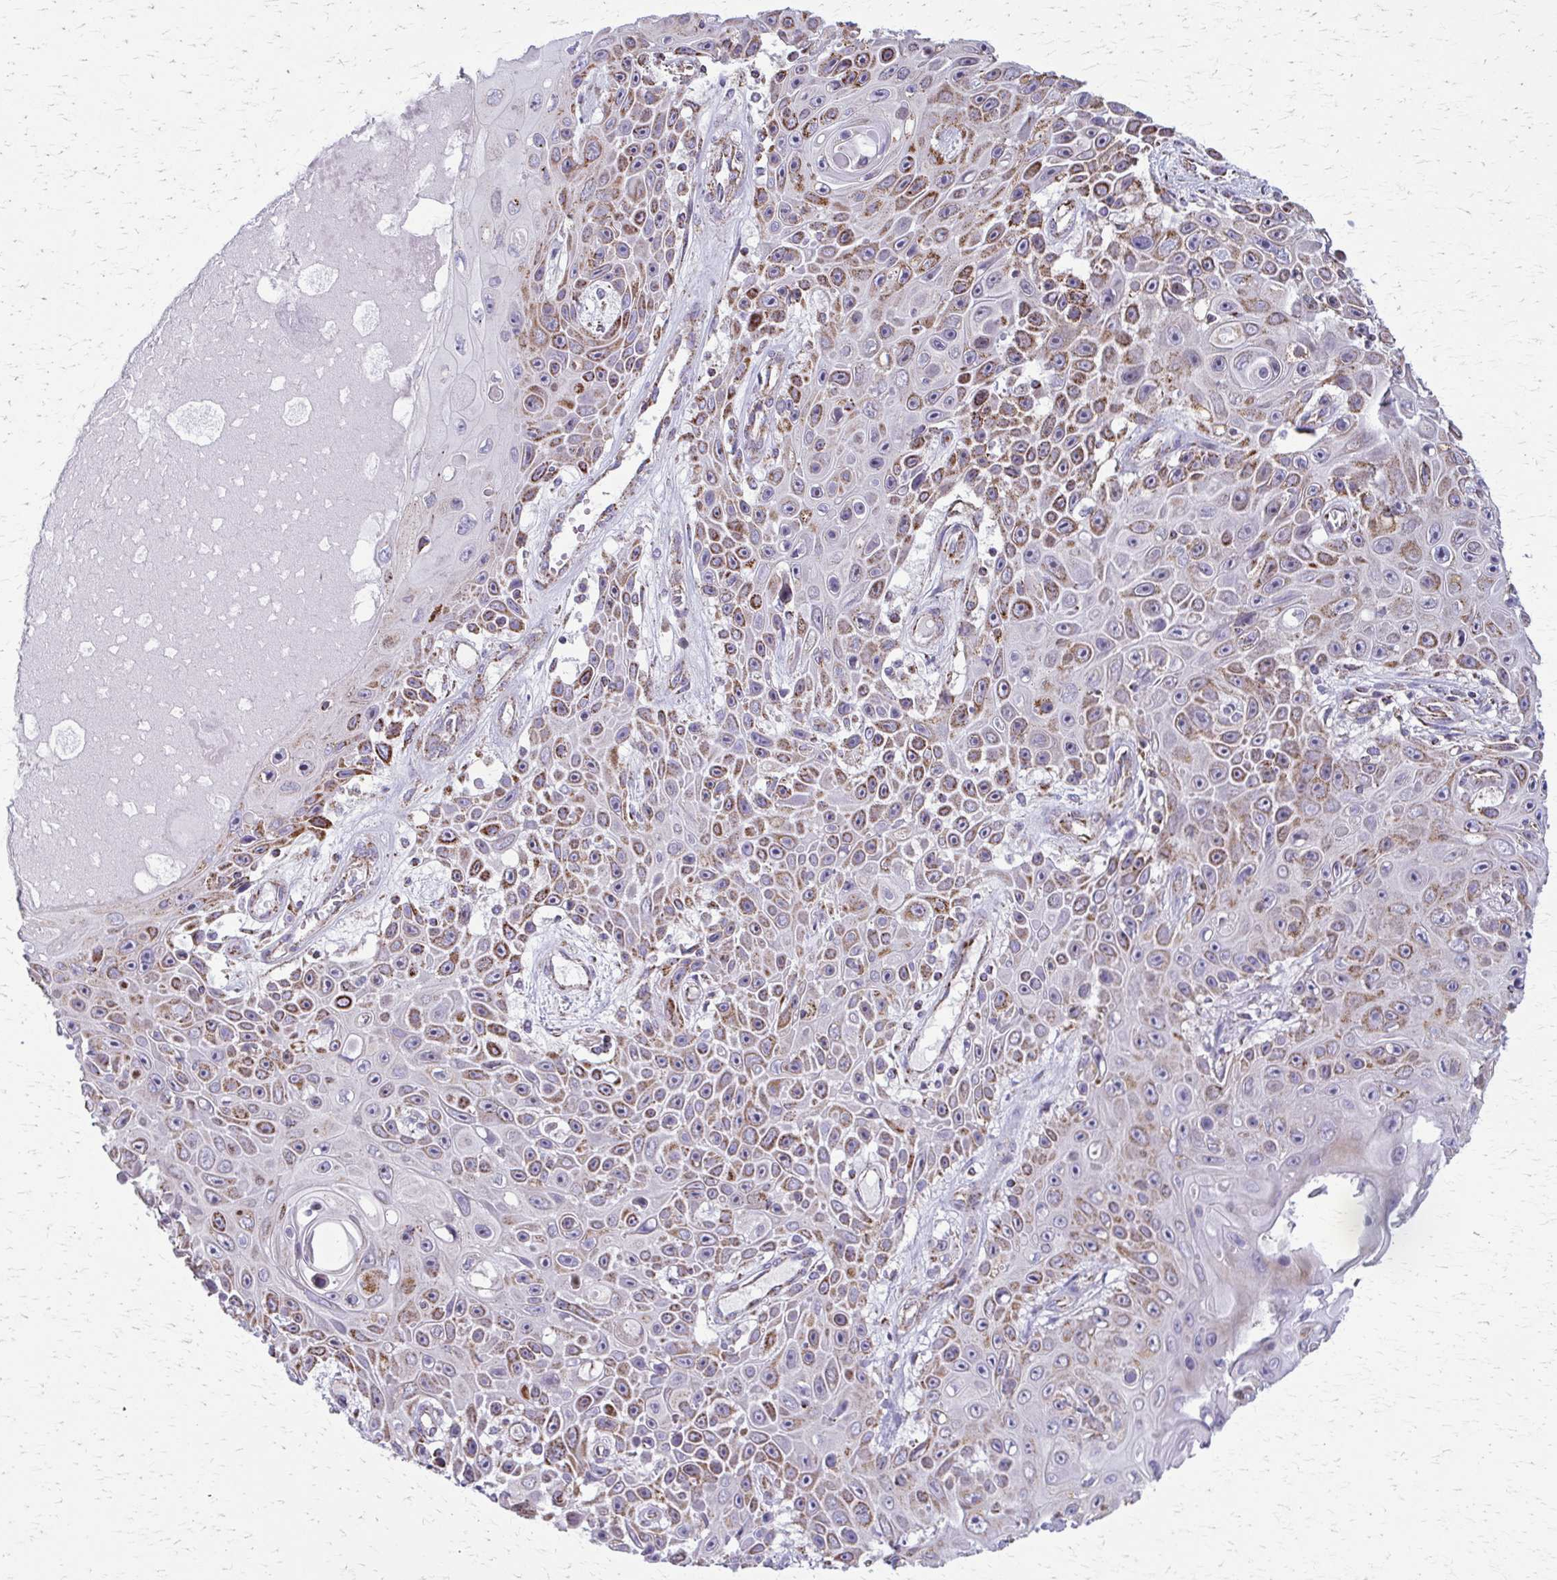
{"staining": {"intensity": "moderate", "quantity": ">75%", "location": "cytoplasmic/membranous"}, "tissue": "skin cancer", "cell_type": "Tumor cells", "image_type": "cancer", "snomed": [{"axis": "morphology", "description": "Squamous cell carcinoma, NOS"}, {"axis": "topography", "description": "Skin"}], "caption": "About >75% of tumor cells in human skin squamous cell carcinoma demonstrate moderate cytoplasmic/membranous protein expression as visualized by brown immunohistochemical staining.", "gene": "TVP23A", "patient": {"sex": "male", "age": 82}}